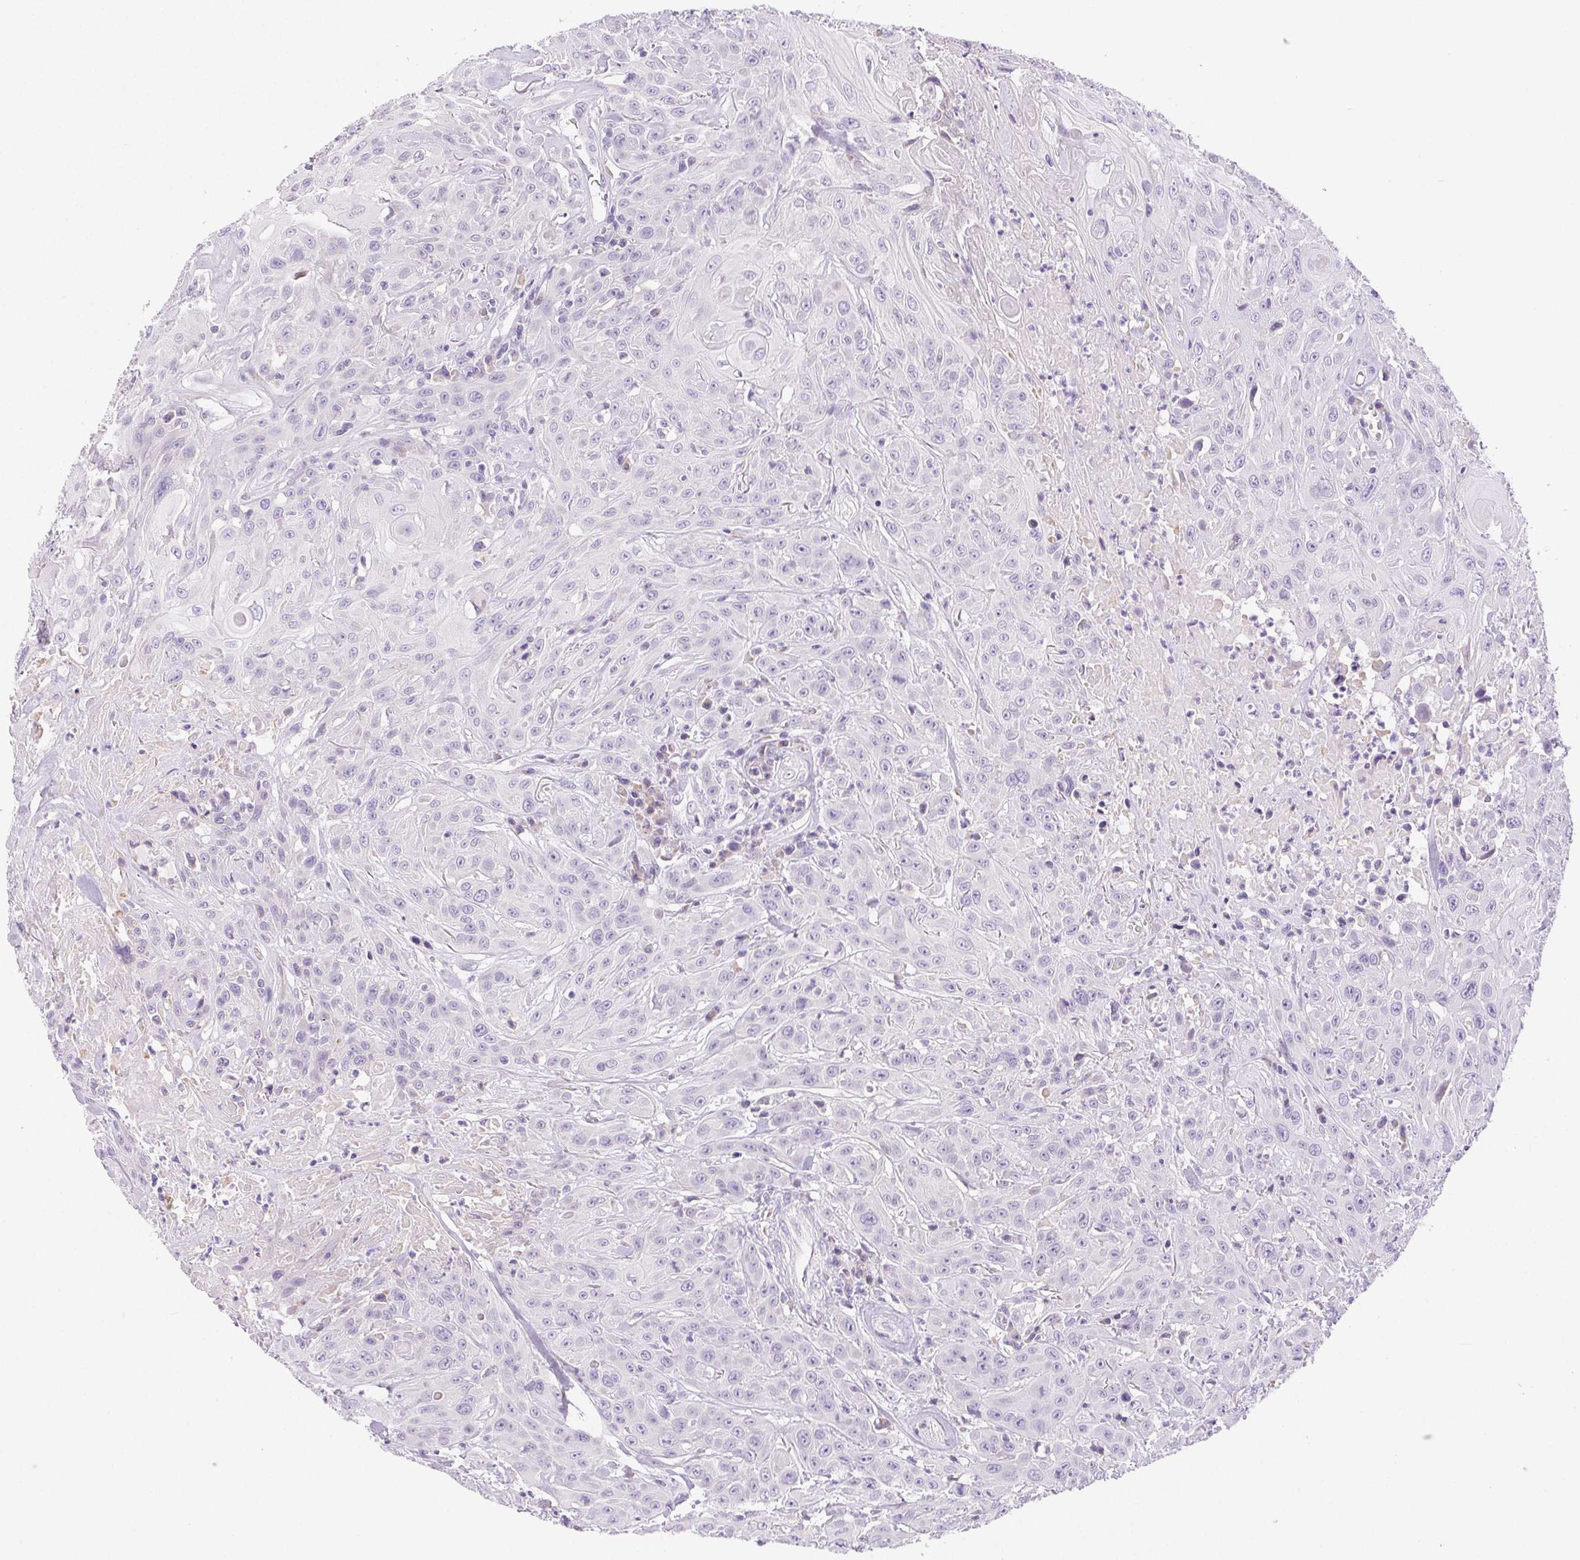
{"staining": {"intensity": "negative", "quantity": "none", "location": "none"}, "tissue": "head and neck cancer", "cell_type": "Tumor cells", "image_type": "cancer", "snomed": [{"axis": "morphology", "description": "Squamous cell carcinoma, NOS"}, {"axis": "topography", "description": "Skin"}, {"axis": "topography", "description": "Head-Neck"}], "caption": "Immunohistochemical staining of human head and neck cancer (squamous cell carcinoma) exhibits no significant positivity in tumor cells.", "gene": "ARHGAP11B", "patient": {"sex": "male", "age": 80}}